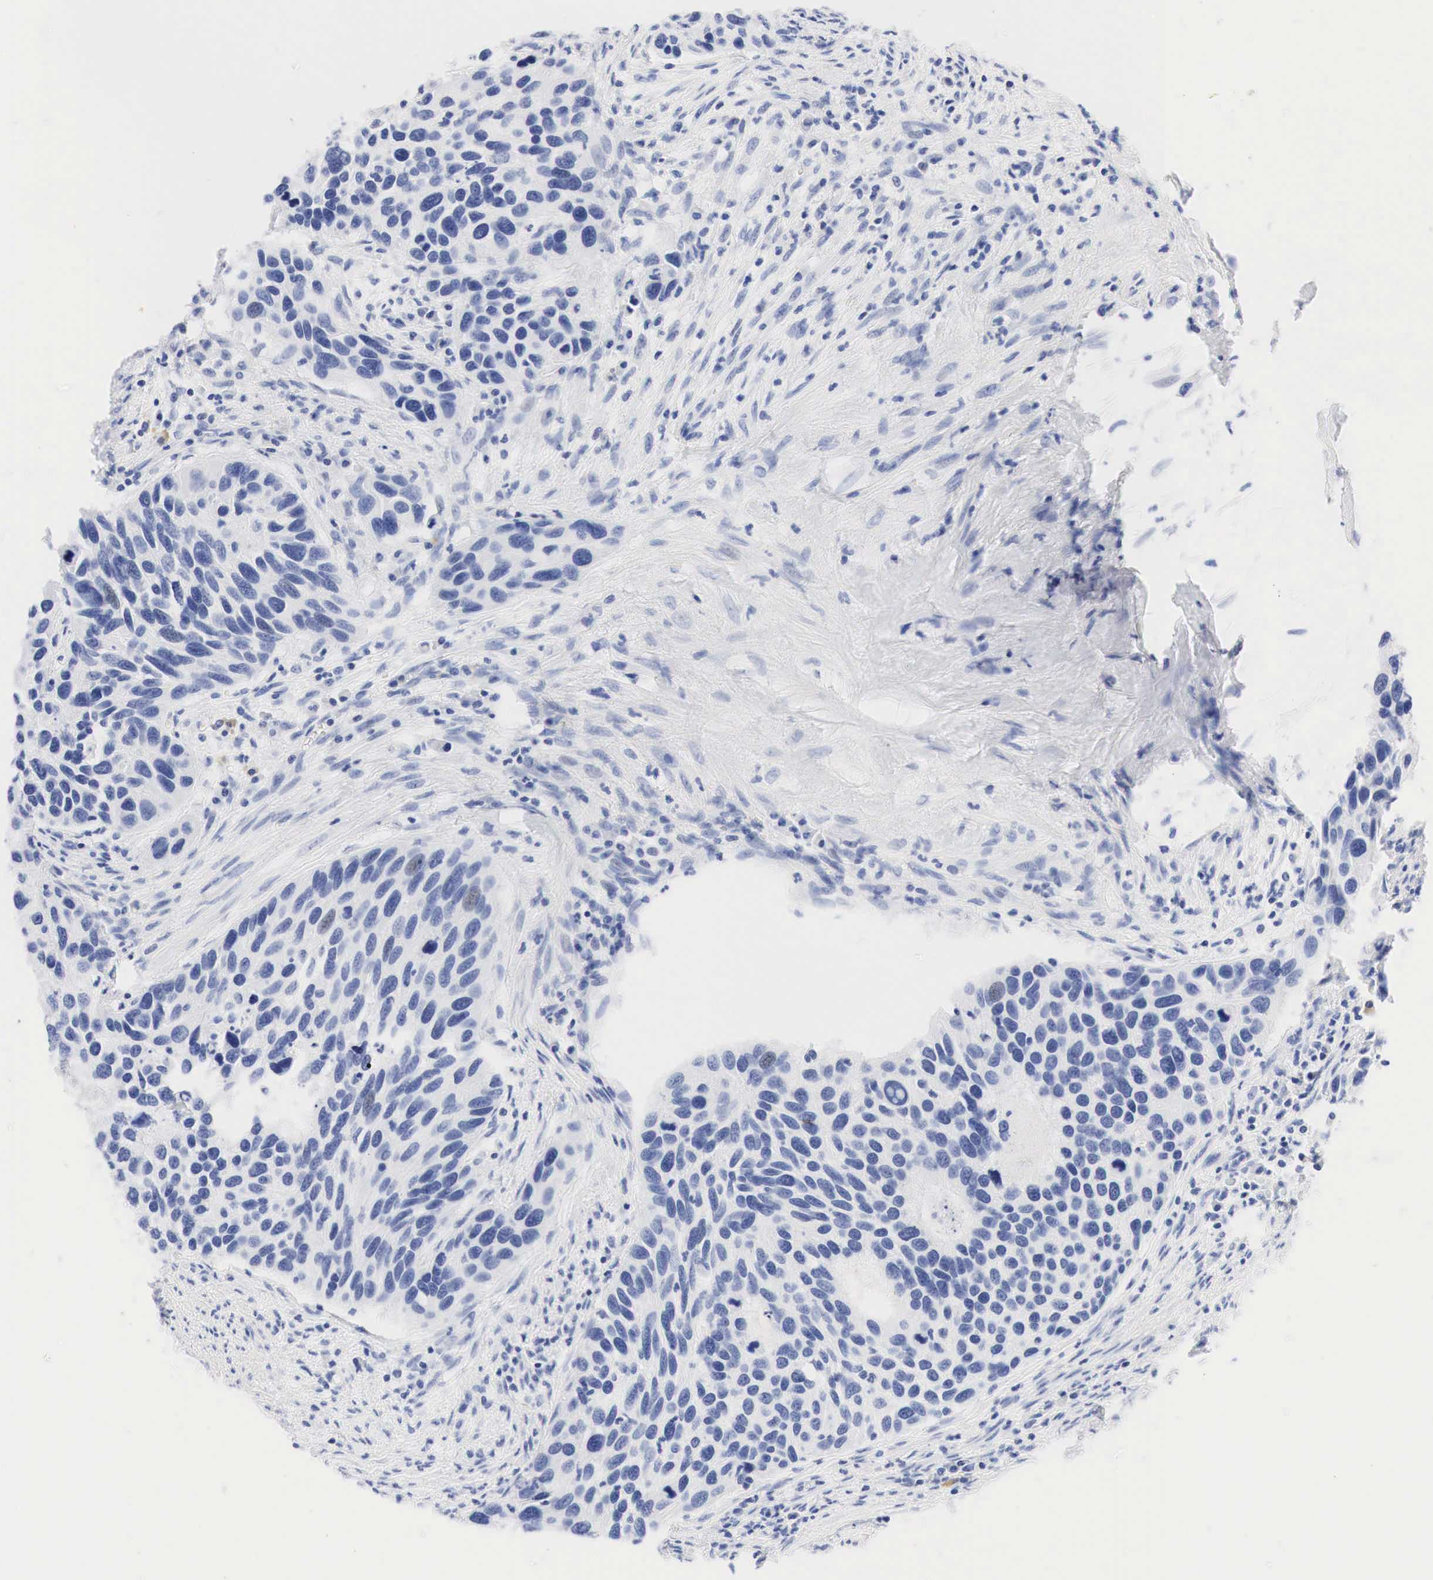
{"staining": {"intensity": "weak", "quantity": "<25%", "location": "nuclear"}, "tissue": "urothelial cancer", "cell_type": "Tumor cells", "image_type": "cancer", "snomed": [{"axis": "morphology", "description": "Urothelial carcinoma, High grade"}, {"axis": "topography", "description": "Urinary bladder"}], "caption": "Image shows no protein expression in tumor cells of urothelial carcinoma (high-grade) tissue.", "gene": "NKX2-1", "patient": {"sex": "male", "age": 66}}